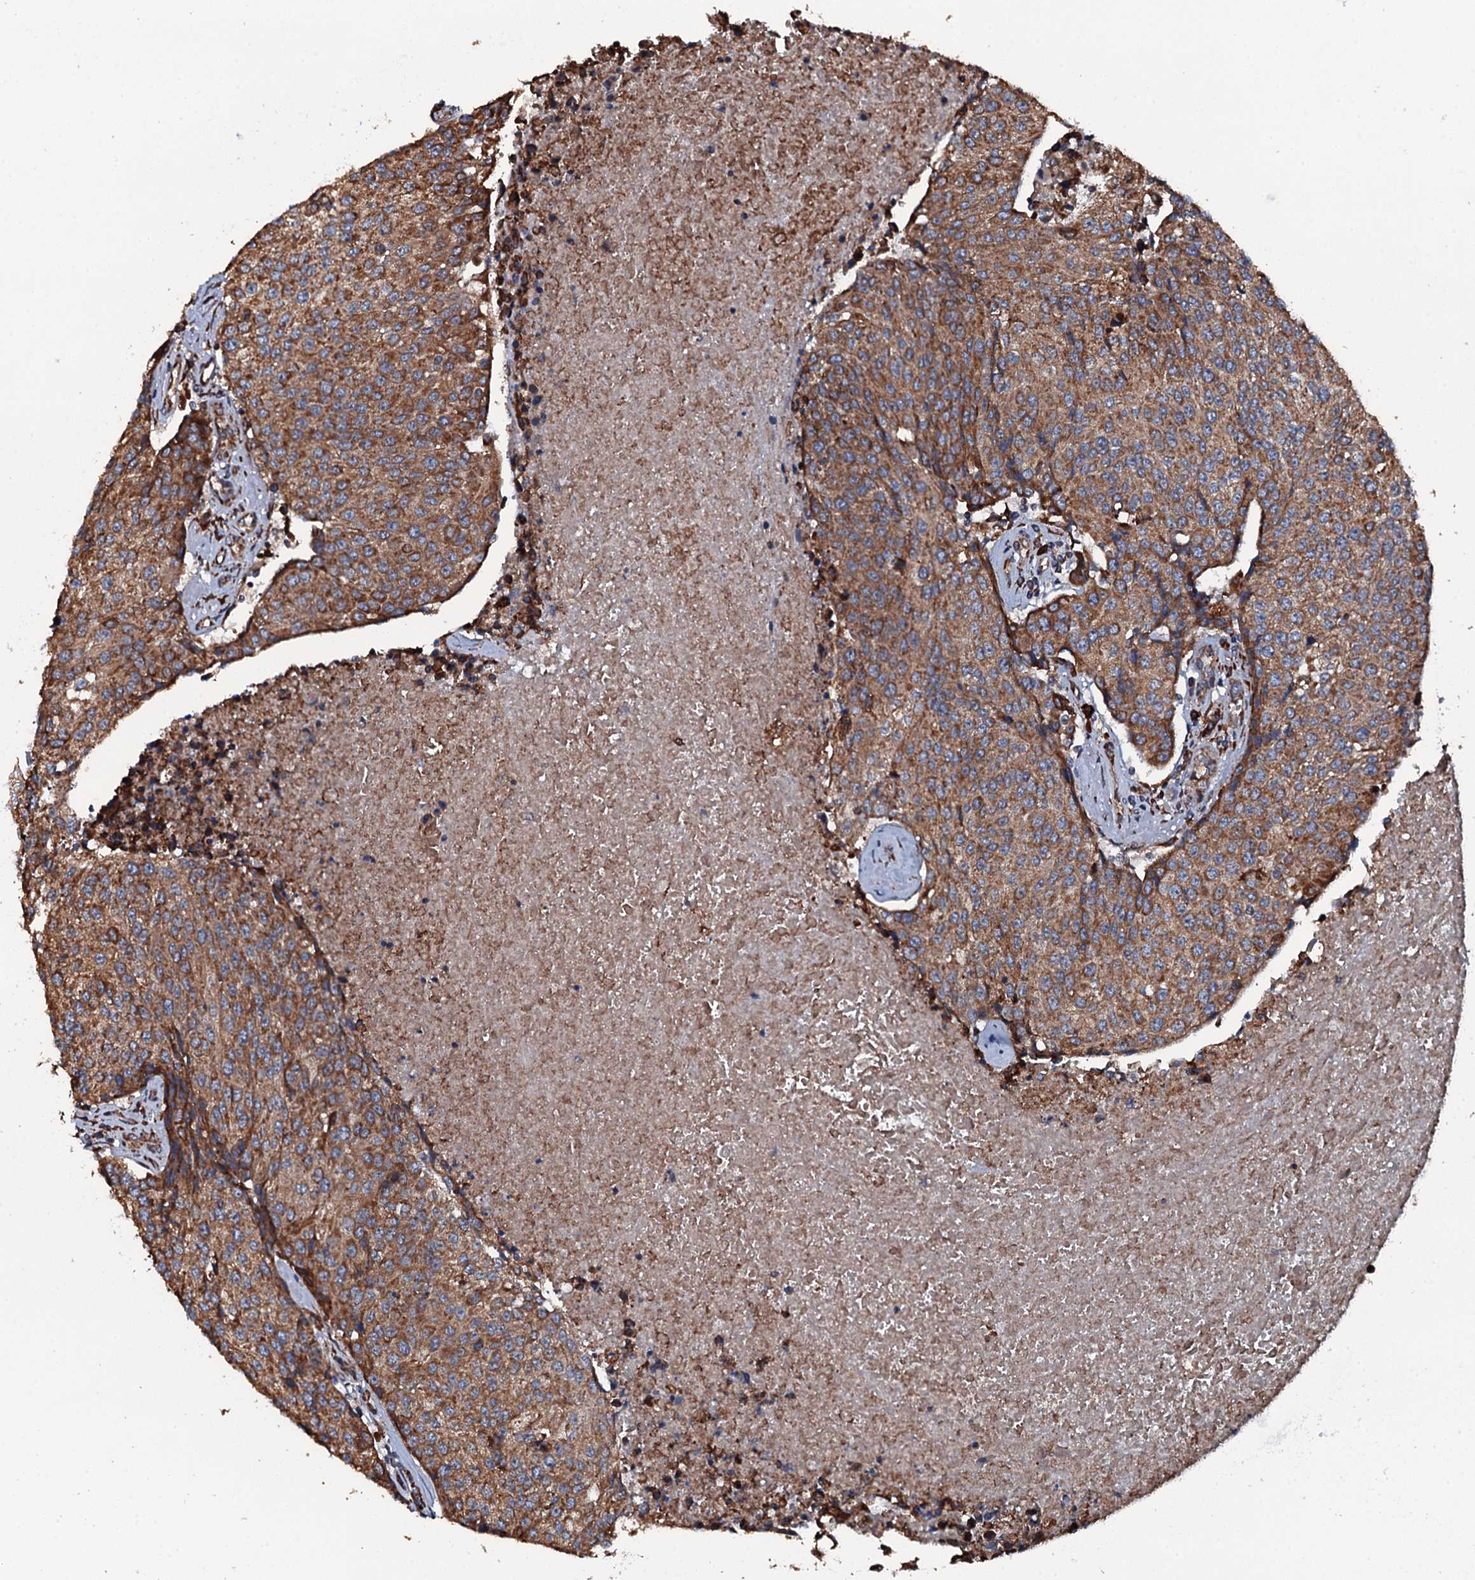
{"staining": {"intensity": "moderate", "quantity": ">75%", "location": "cytoplasmic/membranous"}, "tissue": "urothelial cancer", "cell_type": "Tumor cells", "image_type": "cancer", "snomed": [{"axis": "morphology", "description": "Urothelial carcinoma, High grade"}, {"axis": "topography", "description": "Urinary bladder"}], "caption": "This is a histology image of IHC staining of urothelial cancer, which shows moderate expression in the cytoplasmic/membranous of tumor cells.", "gene": "RAB12", "patient": {"sex": "female", "age": 85}}